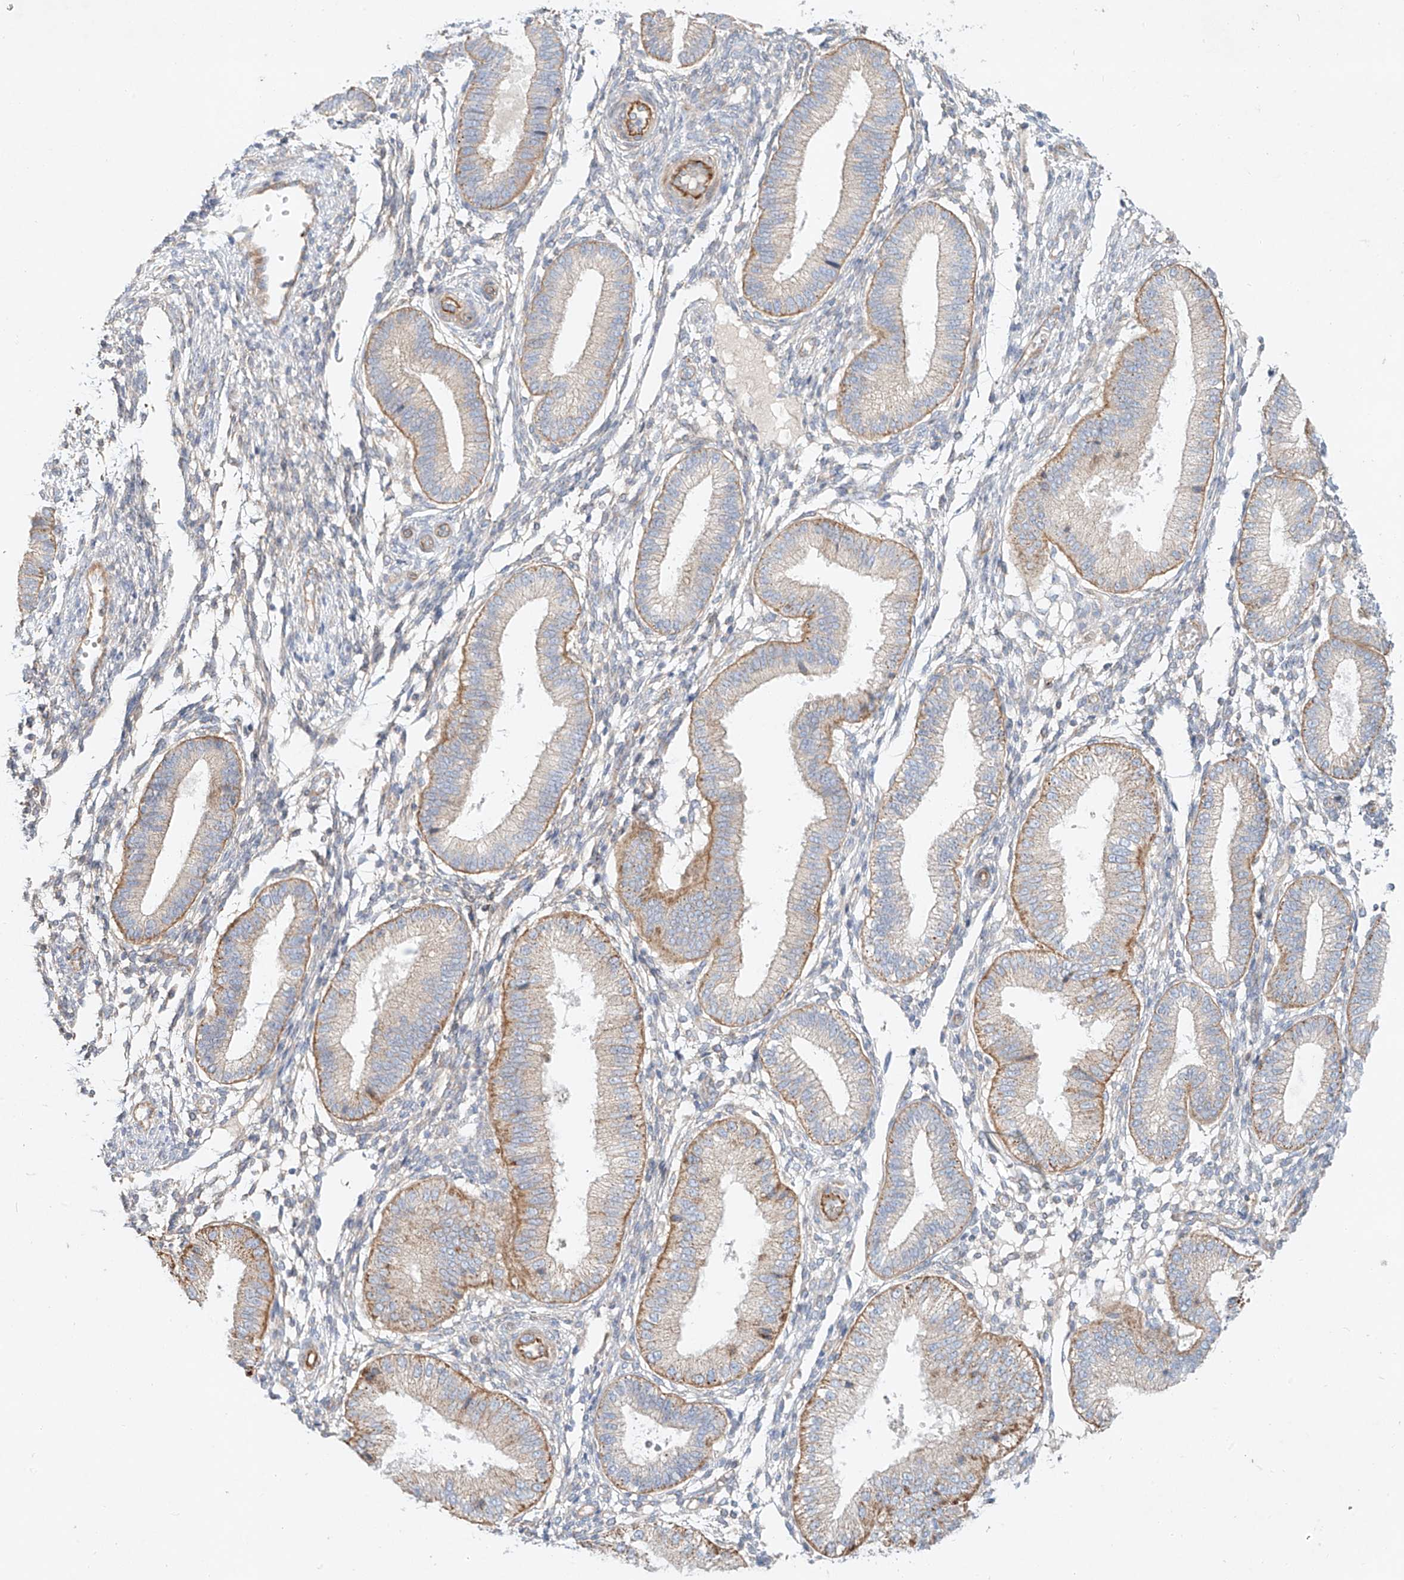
{"staining": {"intensity": "negative", "quantity": "none", "location": "none"}, "tissue": "endometrium", "cell_type": "Cells in endometrial stroma", "image_type": "normal", "snomed": [{"axis": "morphology", "description": "Normal tissue, NOS"}, {"axis": "topography", "description": "Endometrium"}], "caption": "IHC micrograph of benign endometrium stained for a protein (brown), which shows no staining in cells in endometrial stroma.", "gene": "AJM1", "patient": {"sex": "female", "age": 39}}